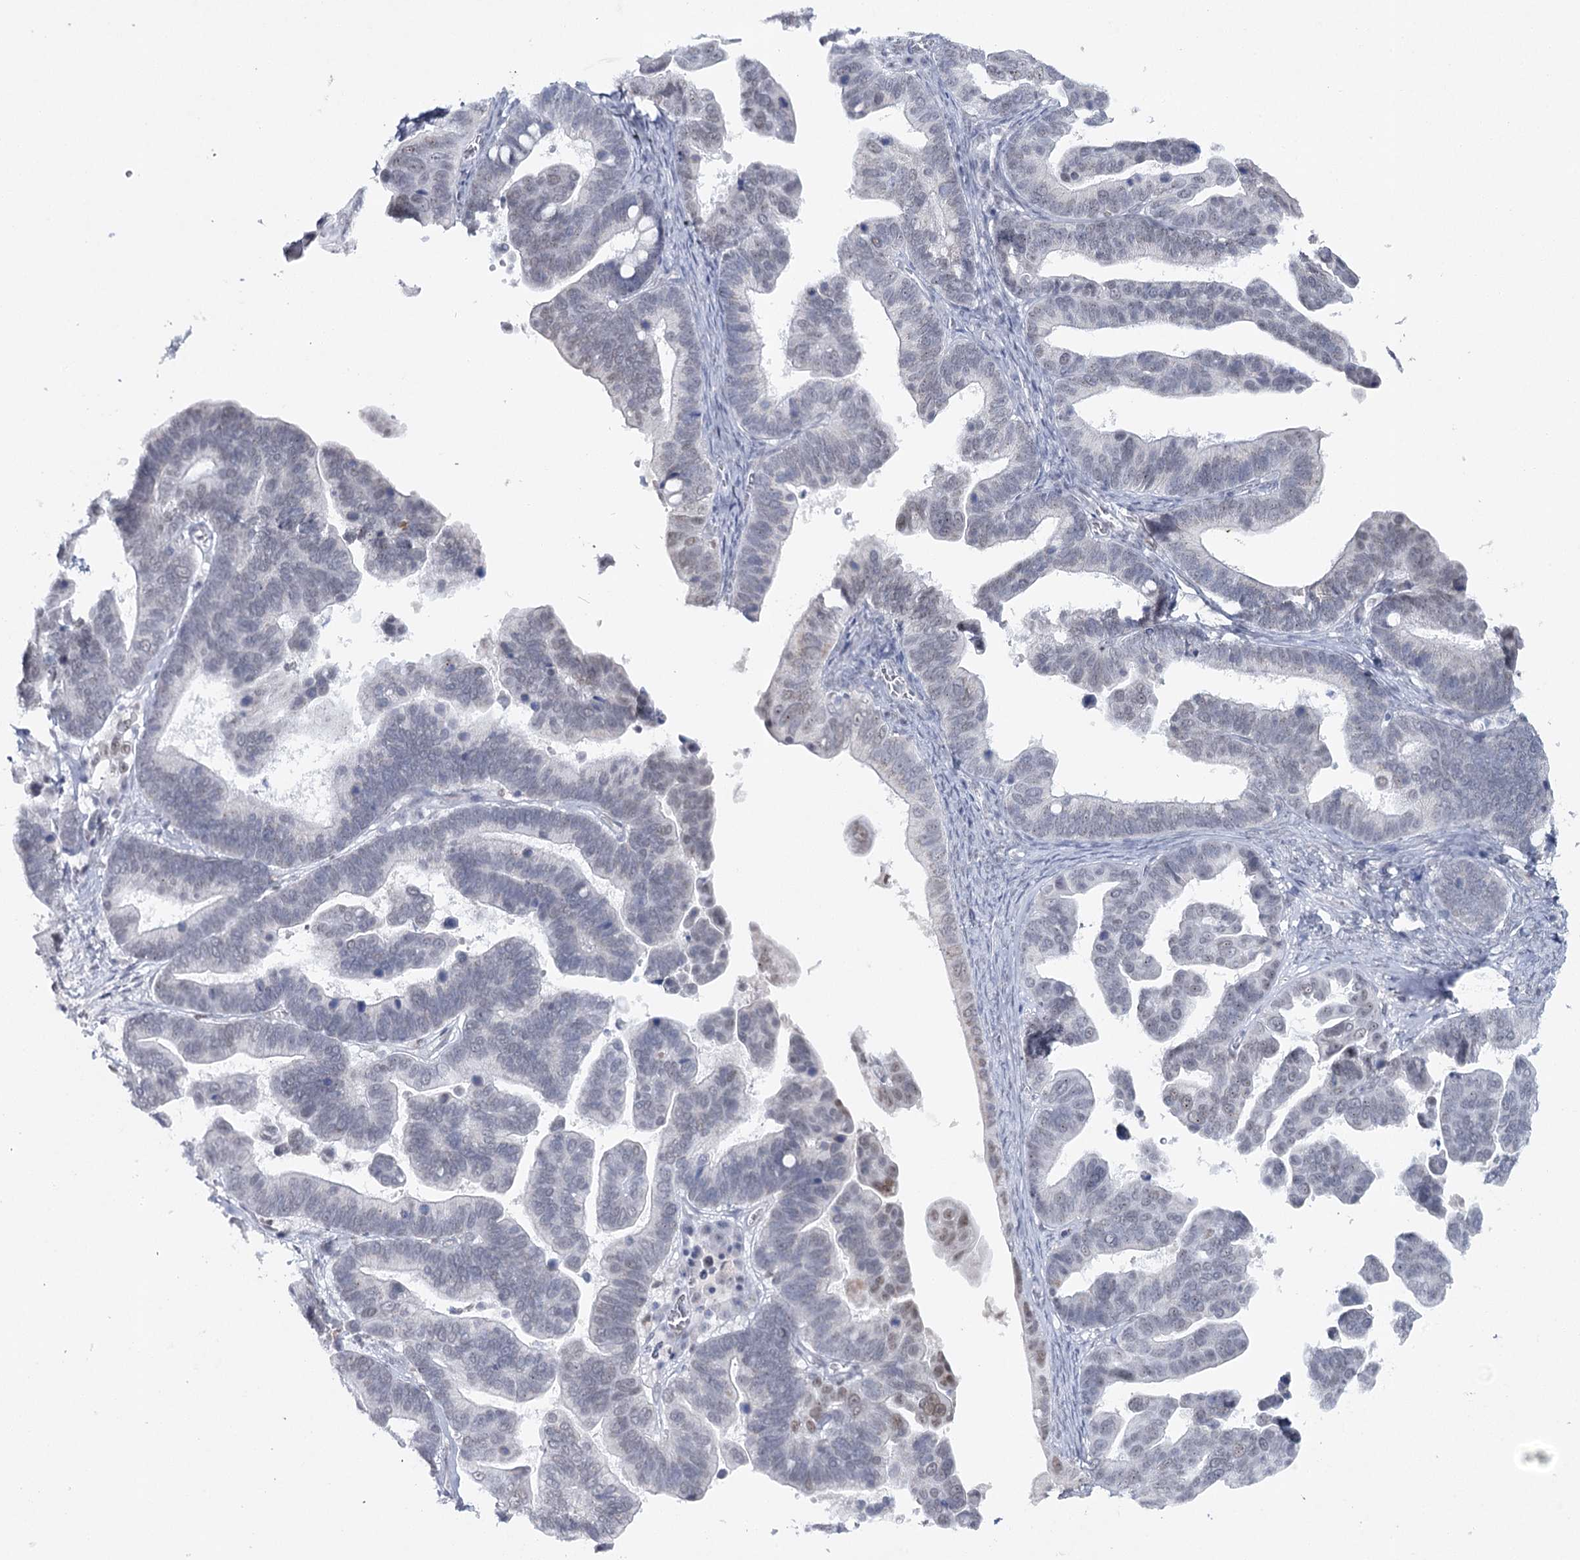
{"staining": {"intensity": "weak", "quantity": "<25%", "location": "nuclear"}, "tissue": "ovarian cancer", "cell_type": "Tumor cells", "image_type": "cancer", "snomed": [{"axis": "morphology", "description": "Cystadenocarcinoma, serous, NOS"}, {"axis": "topography", "description": "Ovary"}], "caption": "The IHC micrograph has no significant expression in tumor cells of ovarian serous cystadenocarcinoma tissue. Brightfield microscopy of immunohistochemistry stained with DAB (brown) and hematoxylin (blue), captured at high magnification.", "gene": "ZC3H8", "patient": {"sex": "female", "age": 56}}